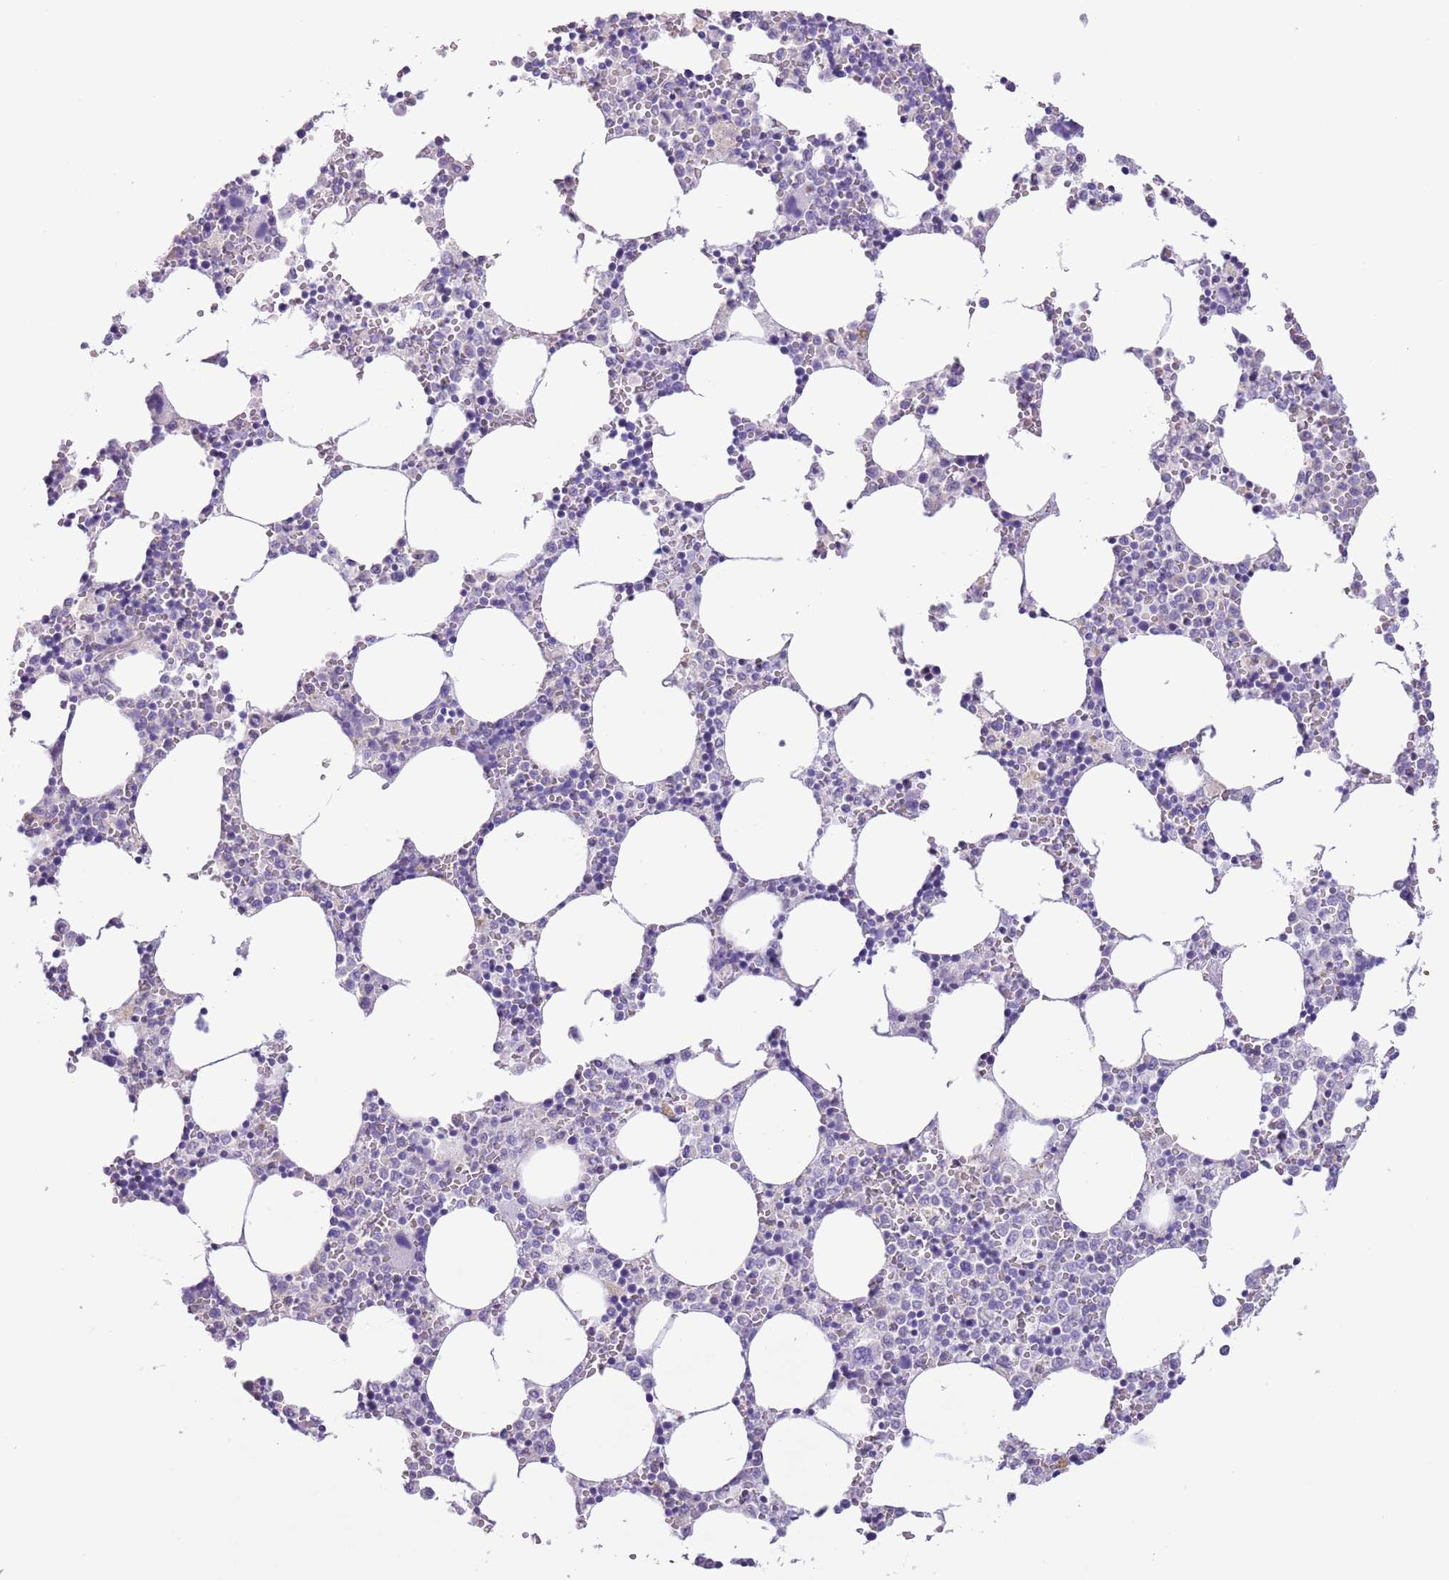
{"staining": {"intensity": "negative", "quantity": "none", "location": "none"}, "tissue": "bone marrow", "cell_type": "Hematopoietic cells", "image_type": "normal", "snomed": [{"axis": "morphology", "description": "Normal tissue, NOS"}, {"axis": "topography", "description": "Bone marrow"}], "caption": "This is an immunohistochemistry (IHC) histopathology image of unremarkable human bone marrow. There is no positivity in hematopoietic cells.", "gene": "SLC7A14", "patient": {"sex": "female", "age": 64}}